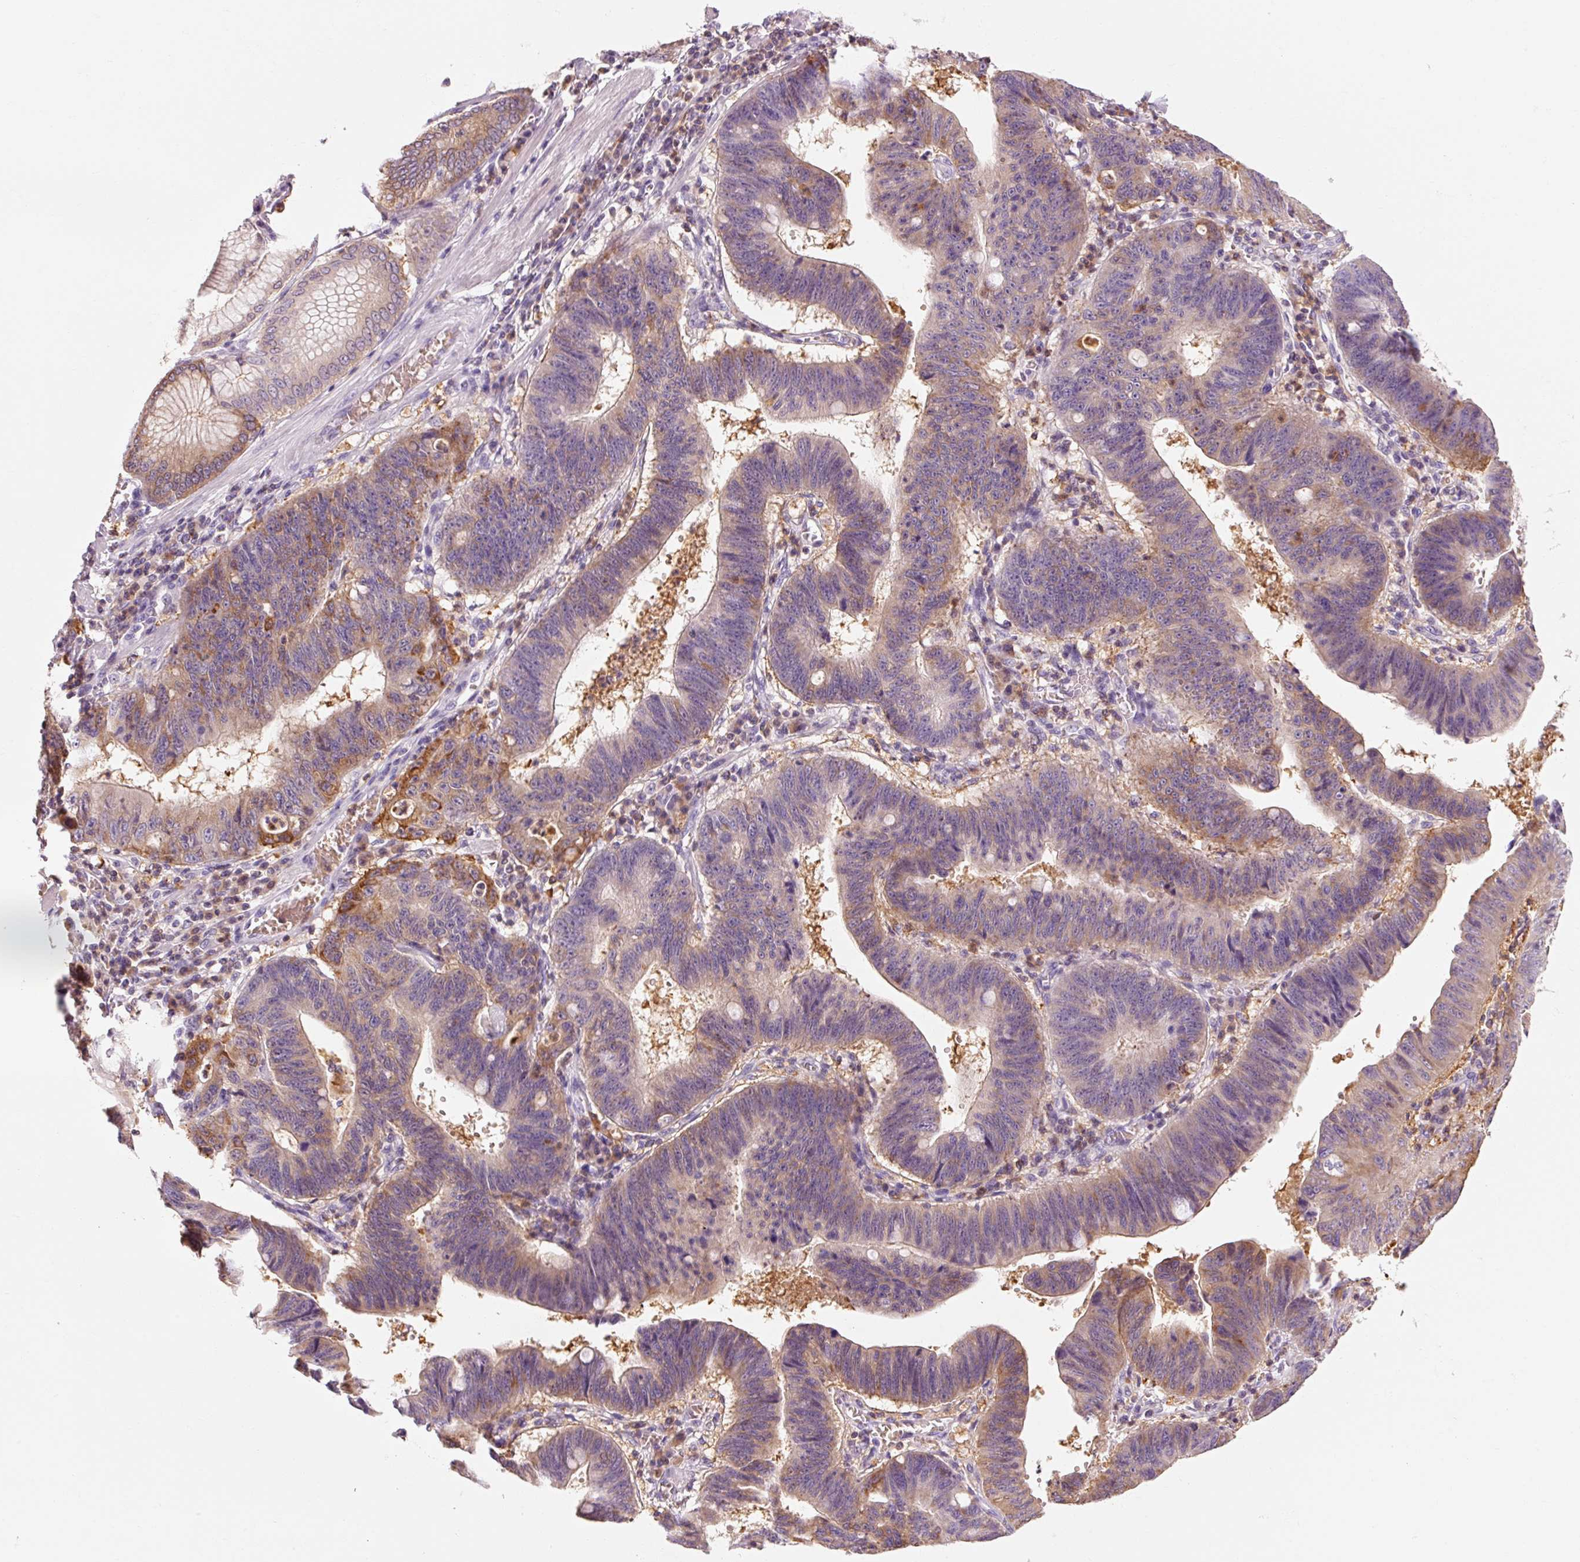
{"staining": {"intensity": "weak", "quantity": "25%-75%", "location": "cytoplasmic/membranous"}, "tissue": "stomach cancer", "cell_type": "Tumor cells", "image_type": "cancer", "snomed": [{"axis": "morphology", "description": "Adenocarcinoma, NOS"}, {"axis": "topography", "description": "Stomach"}], "caption": "Immunohistochemistry (IHC) (DAB) staining of adenocarcinoma (stomach) shows weak cytoplasmic/membranous protein staining in approximately 25%-75% of tumor cells.", "gene": "OR8K1", "patient": {"sex": "male", "age": 59}}